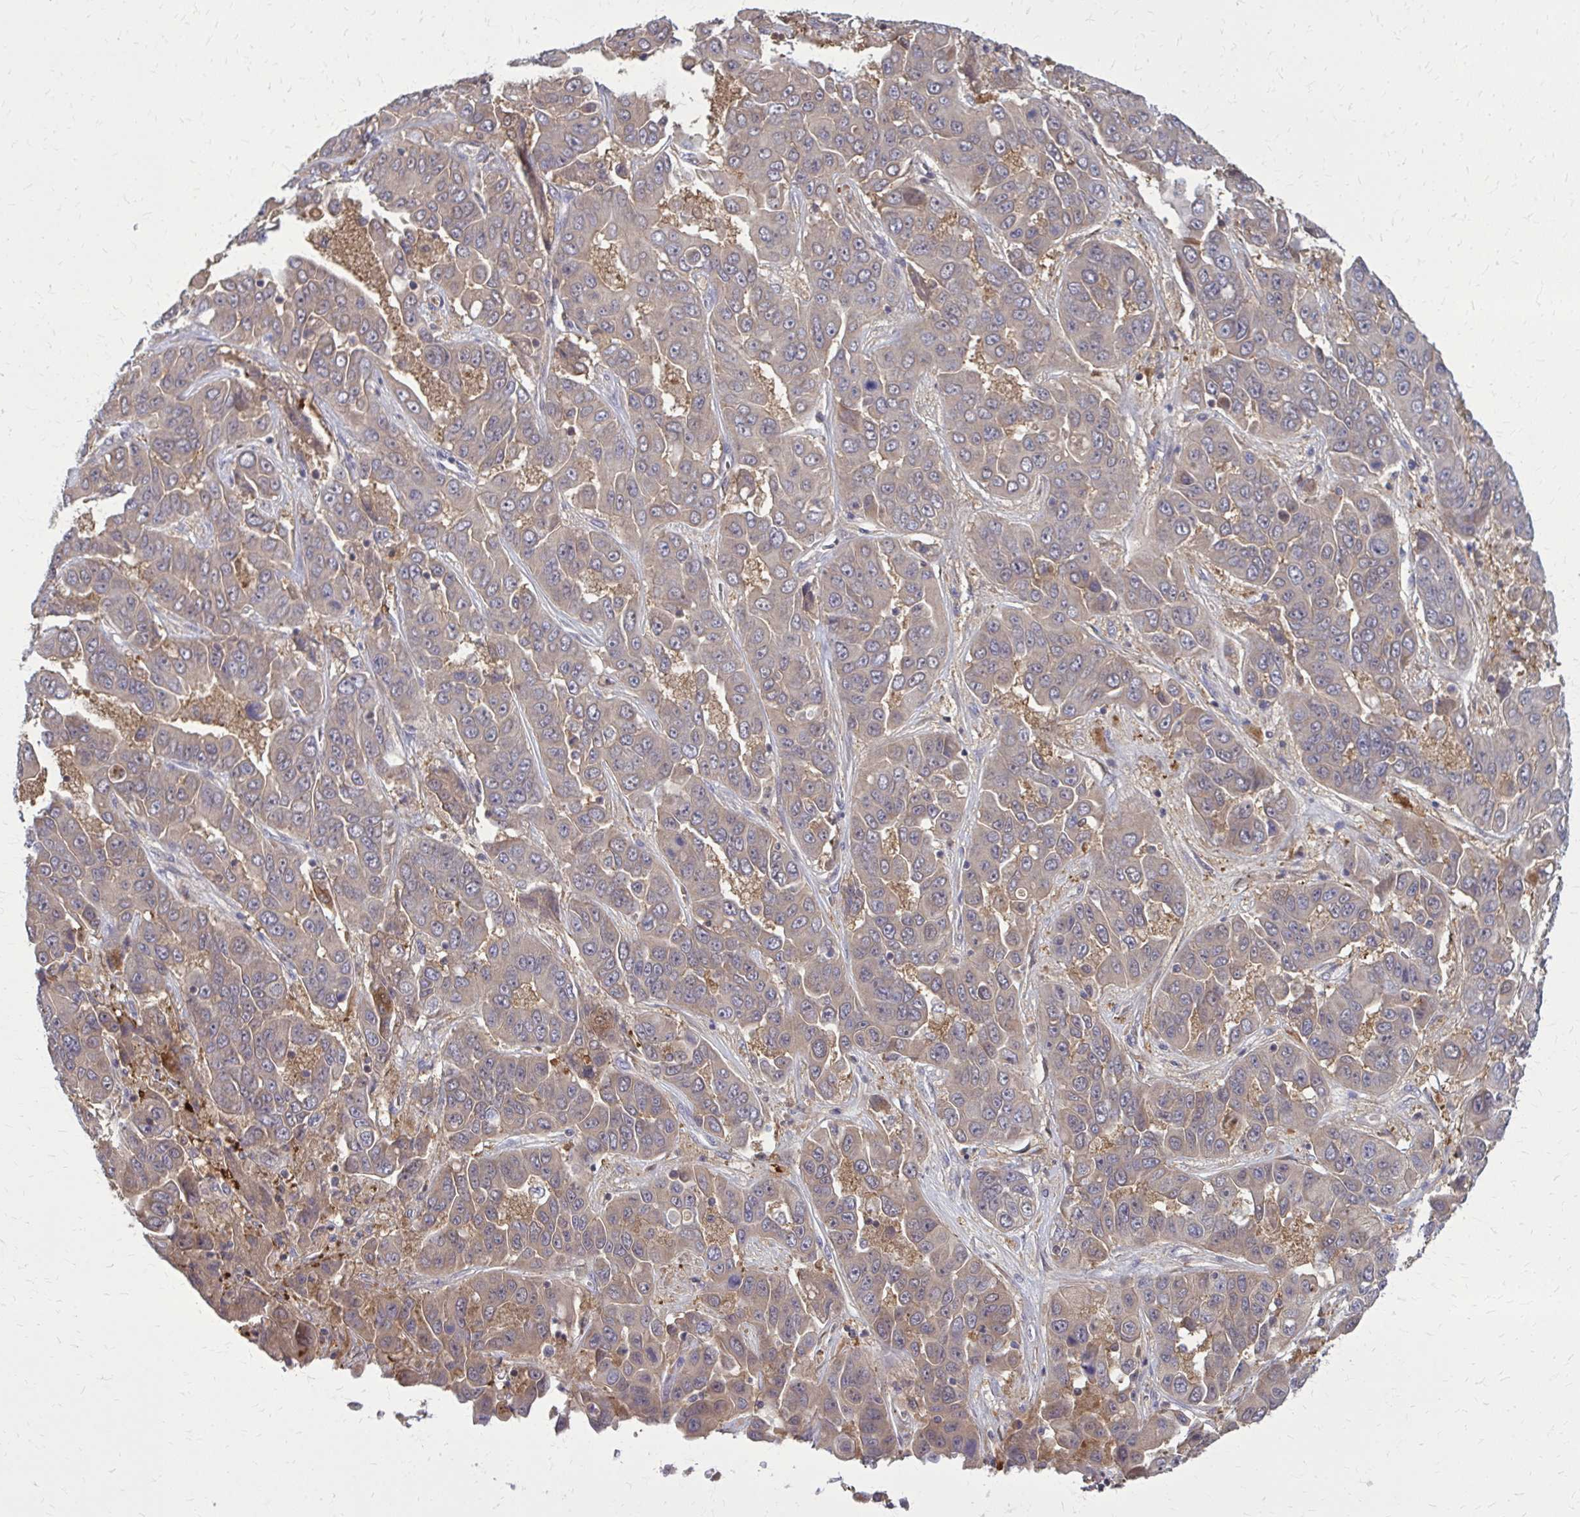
{"staining": {"intensity": "weak", "quantity": "<25%", "location": "cytoplasmic/membranous"}, "tissue": "liver cancer", "cell_type": "Tumor cells", "image_type": "cancer", "snomed": [{"axis": "morphology", "description": "Cholangiocarcinoma"}, {"axis": "topography", "description": "Liver"}], "caption": "An immunohistochemistry (IHC) photomicrograph of liver cancer is shown. There is no staining in tumor cells of liver cancer. (IHC, brightfield microscopy, high magnification).", "gene": "DBI", "patient": {"sex": "female", "age": 52}}